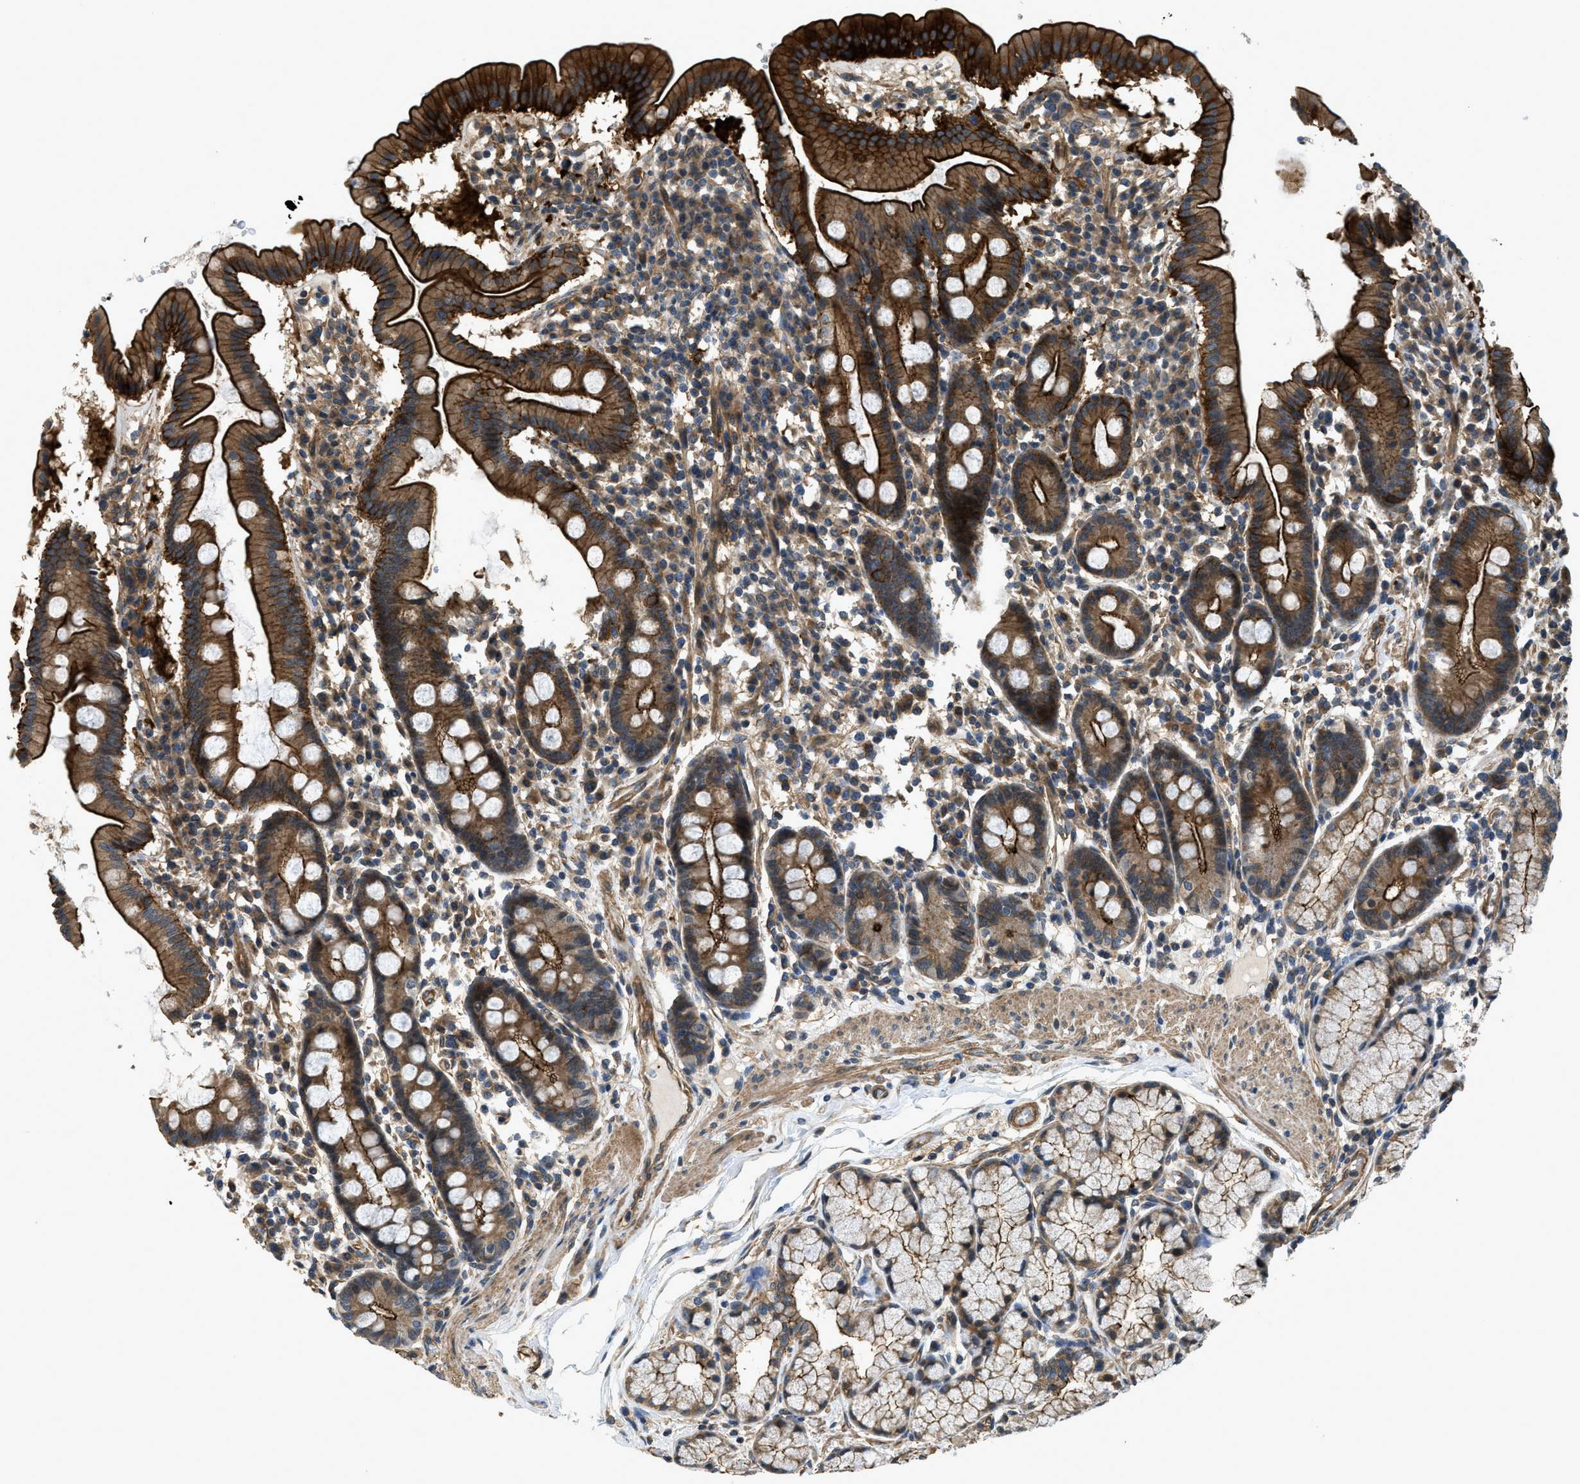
{"staining": {"intensity": "strong", "quantity": ">75%", "location": "cytoplasmic/membranous"}, "tissue": "duodenum", "cell_type": "Glandular cells", "image_type": "normal", "snomed": [{"axis": "morphology", "description": "Normal tissue, NOS"}, {"axis": "topography", "description": "Duodenum"}], "caption": "DAB (3,3'-diaminobenzidine) immunohistochemical staining of normal human duodenum displays strong cytoplasmic/membranous protein expression in about >75% of glandular cells.", "gene": "CGN", "patient": {"sex": "male", "age": 50}}